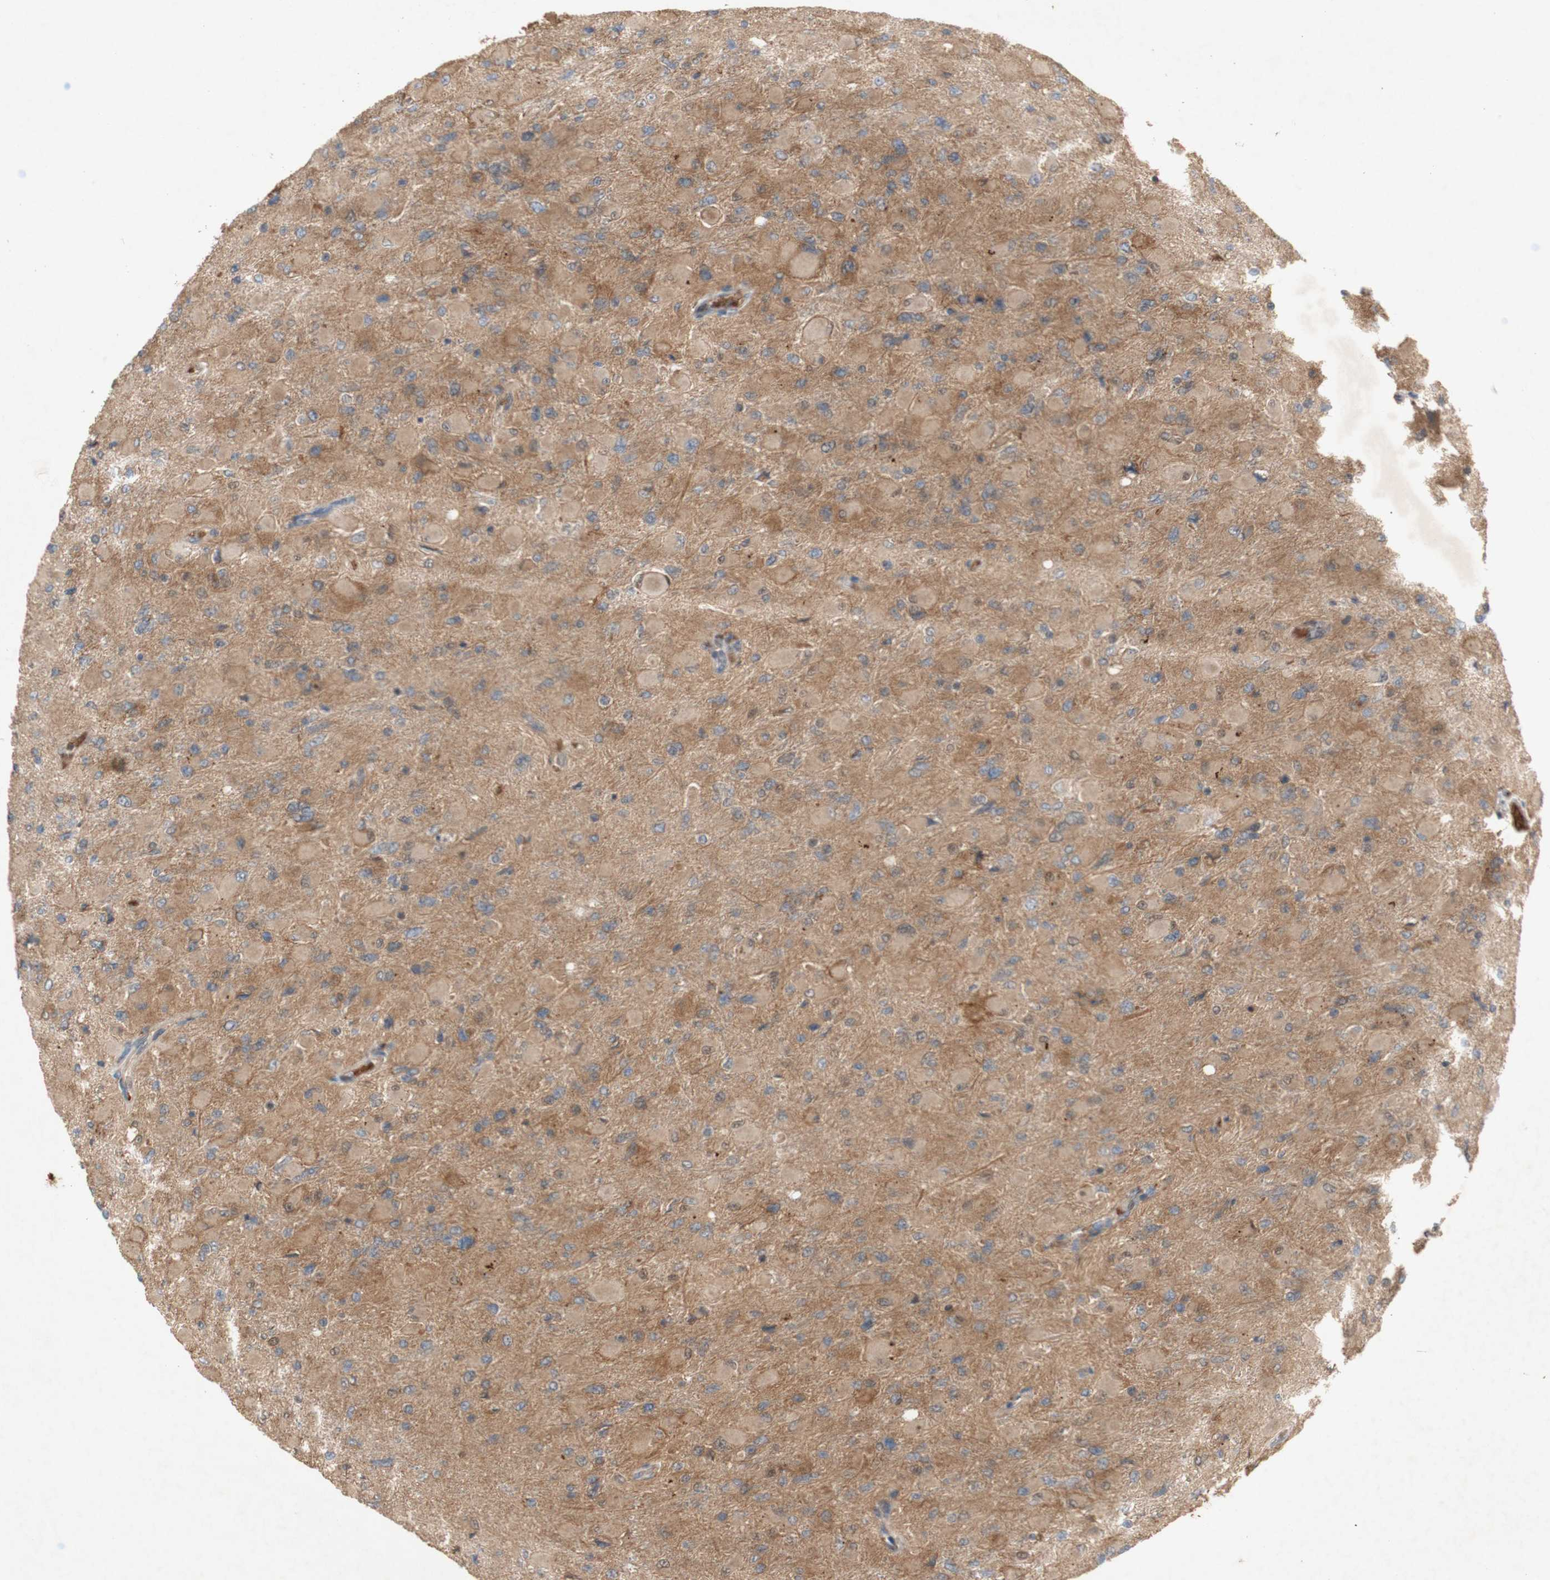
{"staining": {"intensity": "moderate", "quantity": ">75%", "location": "cytoplasmic/membranous"}, "tissue": "glioma", "cell_type": "Tumor cells", "image_type": "cancer", "snomed": [{"axis": "morphology", "description": "Glioma, malignant, High grade"}, {"axis": "topography", "description": "Cerebral cortex"}], "caption": "Tumor cells reveal medium levels of moderate cytoplasmic/membranous expression in approximately >75% of cells in human glioma.", "gene": "PKN1", "patient": {"sex": "female", "age": 36}}